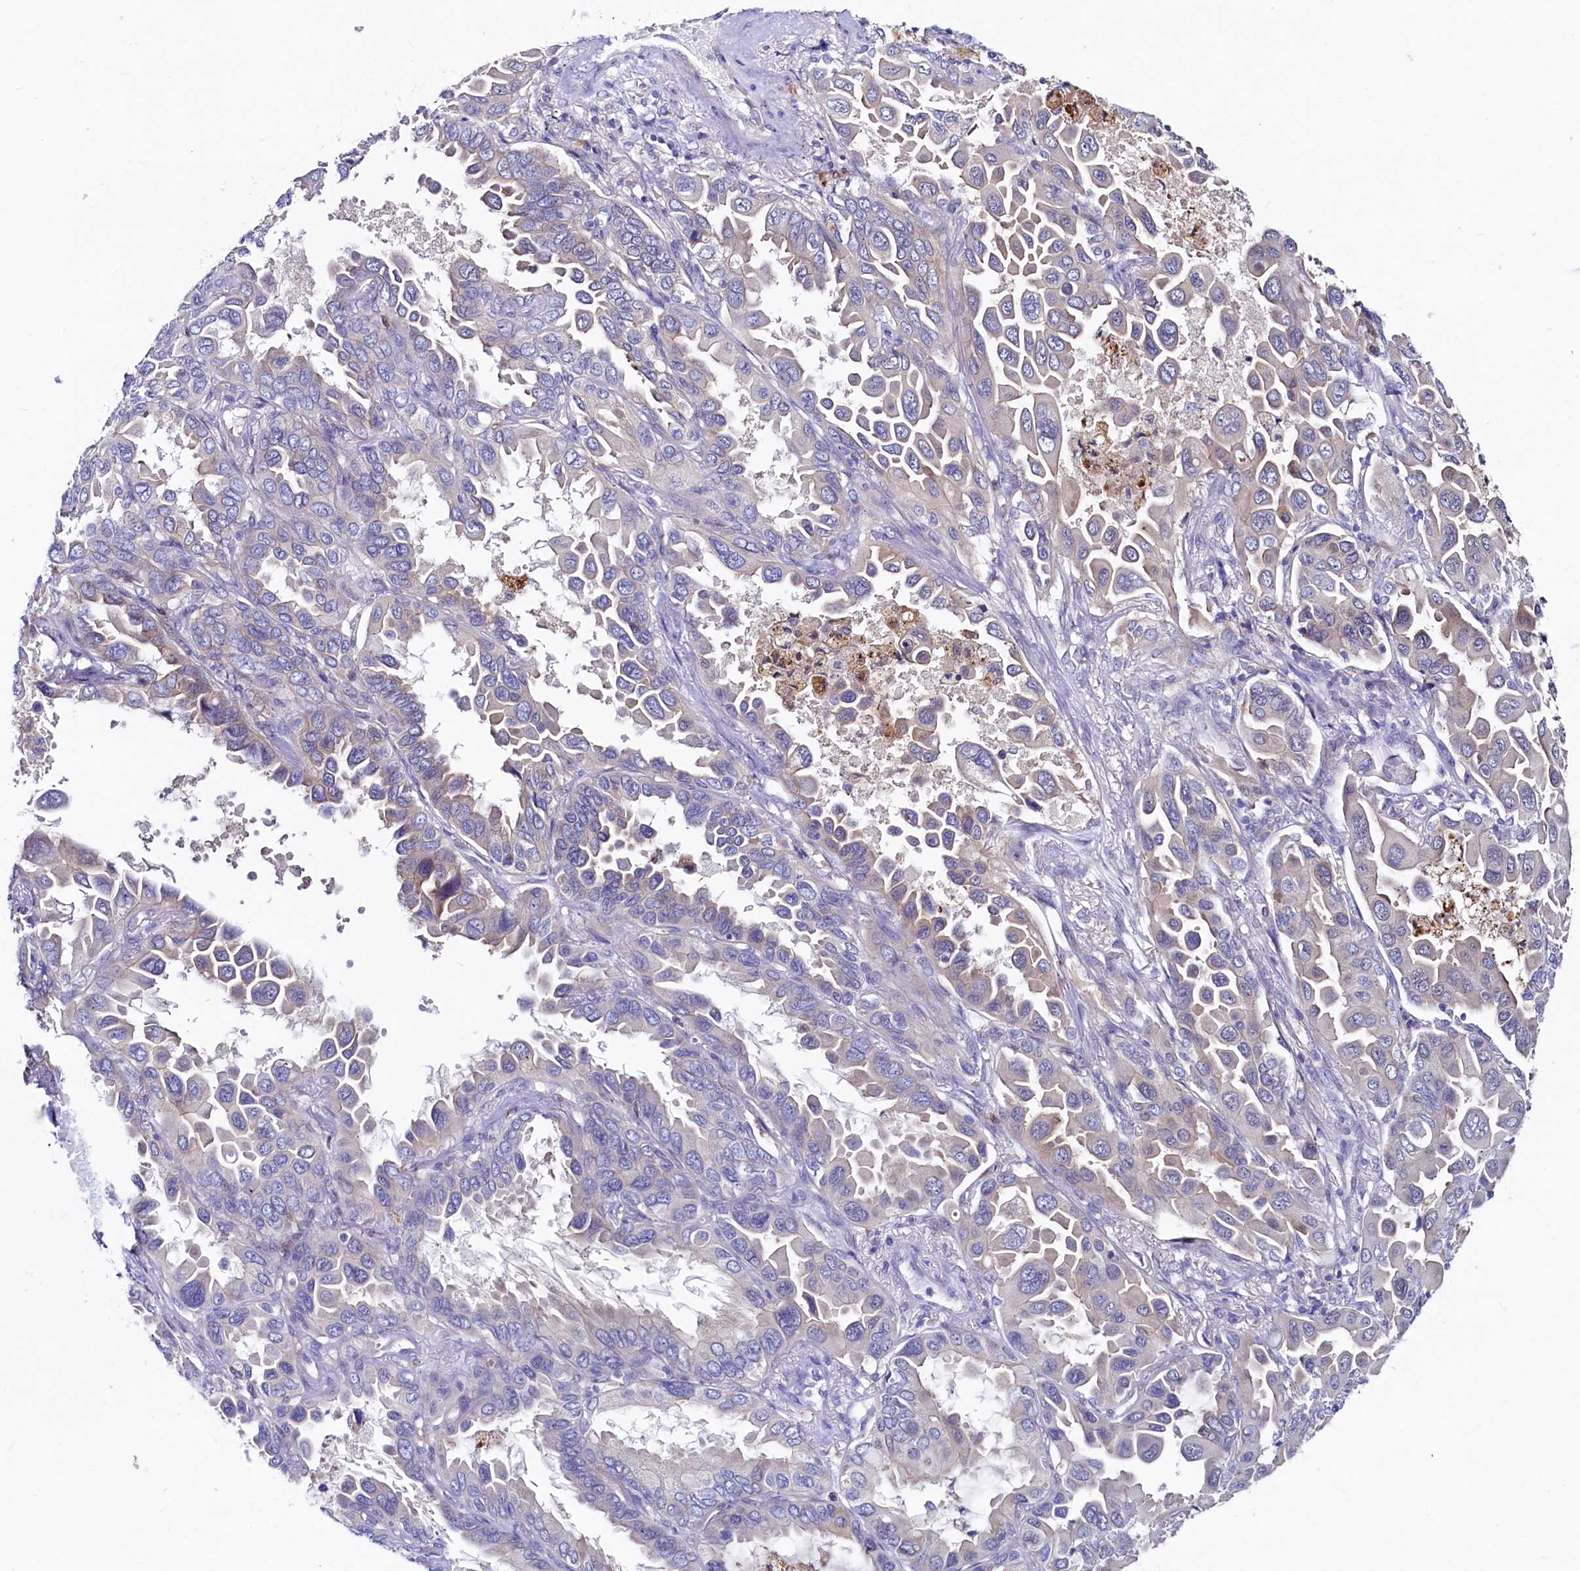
{"staining": {"intensity": "weak", "quantity": "<25%", "location": "cytoplasmic/membranous"}, "tissue": "lung cancer", "cell_type": "Tumor cells", "image_type": "cancer", "snomed": [{"axis": "morphology", "description": "Adenocarcinoma, NOS"}, {"axis": "topography", "description": "Lung"}], "caption": "There is no significant positivity in tumor cells of lung cancer. (DAB (3,3'-diaminobenzidine) immunohistochemistry (IHC), high magnification).", "gene": "ASTE1", "patient": {"sex": "male", "age": 64}}